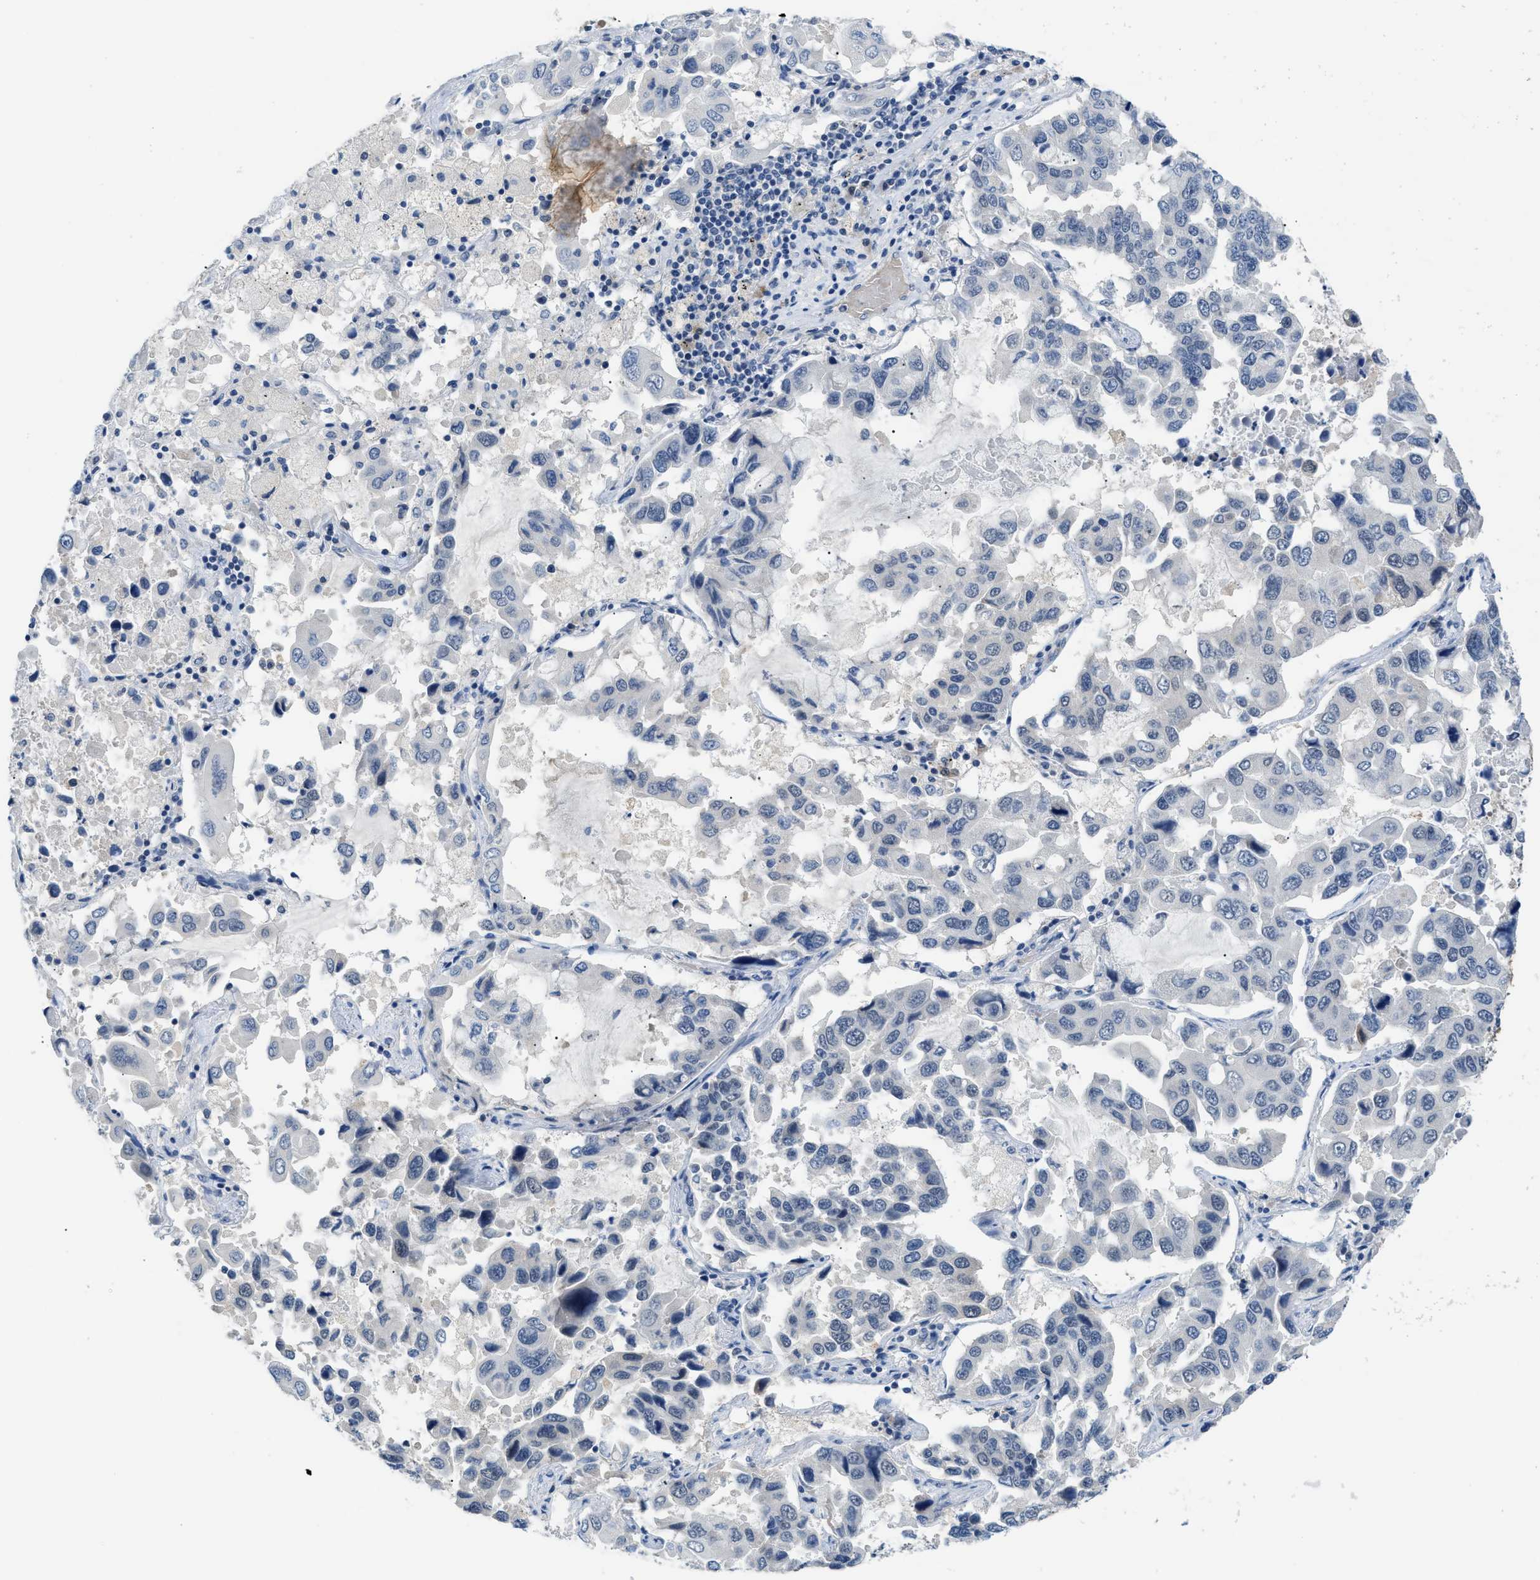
{"staining": {"intensity": "negative", "quantity": "none", "location": "none"}, "tissue": "lung cancer", "cell_type": "Tumor cells", "image_type": "cancer", "snomed": [{"axis": "morphology", "description": "Adenocarcinoma, NOS"}, {"axis": "topography", "description": "Lung"}], "caption": "This is an immunohistochemistry photomicrograph of human lung cancer (adenocarcinoma). There is no positivity in tumor cells.", "gene": "PSAT1", "patient": {"sex": "male", "age": 64}}